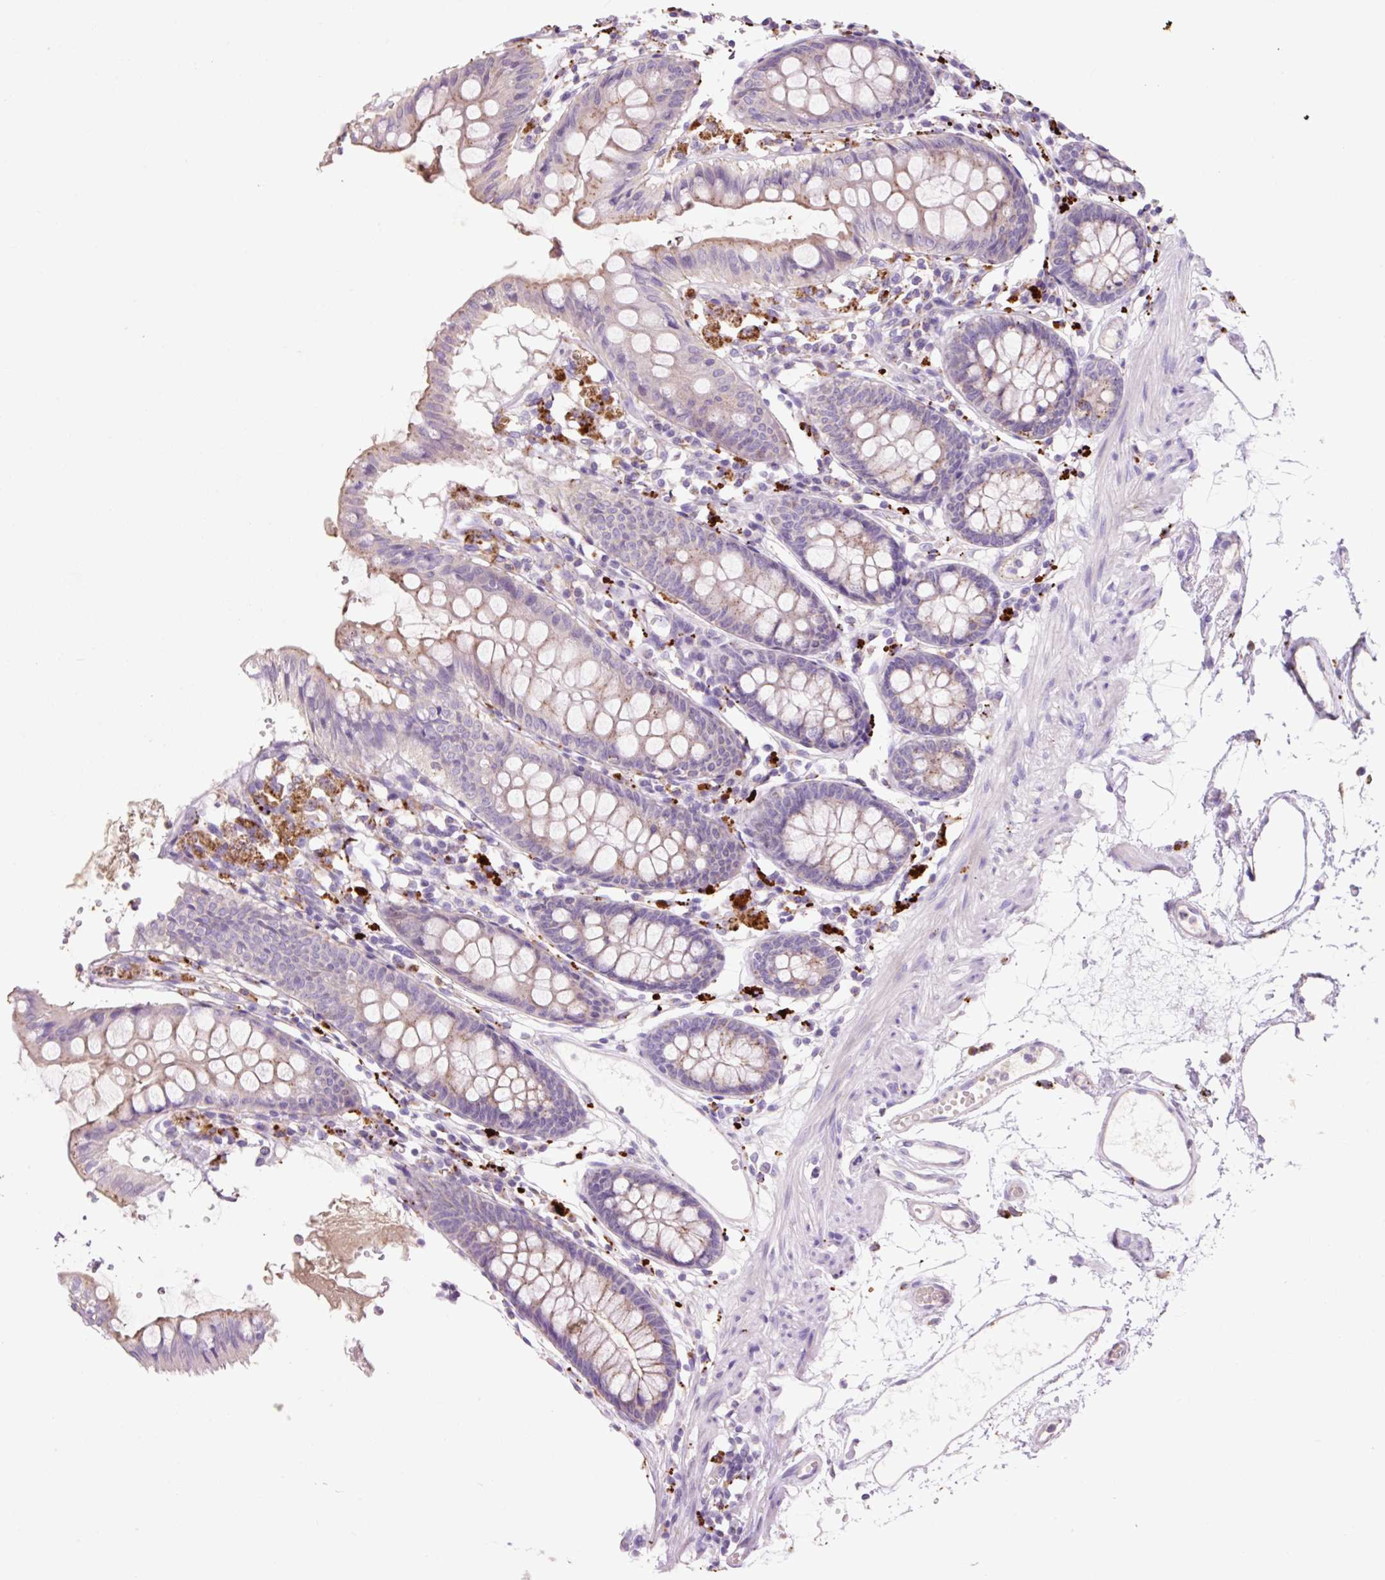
{"staining": {"intensity": "negative", "quantity": "none", "location": "none"}, "tissue": "colon", "cell_type": "Endothelial cells", "image_type": "normal", "snomed": [{"axis": "morphology", "description": "Normal tissue, NOS"}, {"axis": "topography", "description": "Colon"}], "caption": "Endothelial cells show no significant protein positivity in normal colon. (DAB (3,3'-diaminobenzidine) immunohistochemistry with hematoxylin counter stain).", "gene": "HEXA", "patient": {"sex": "female", "age": 84}}